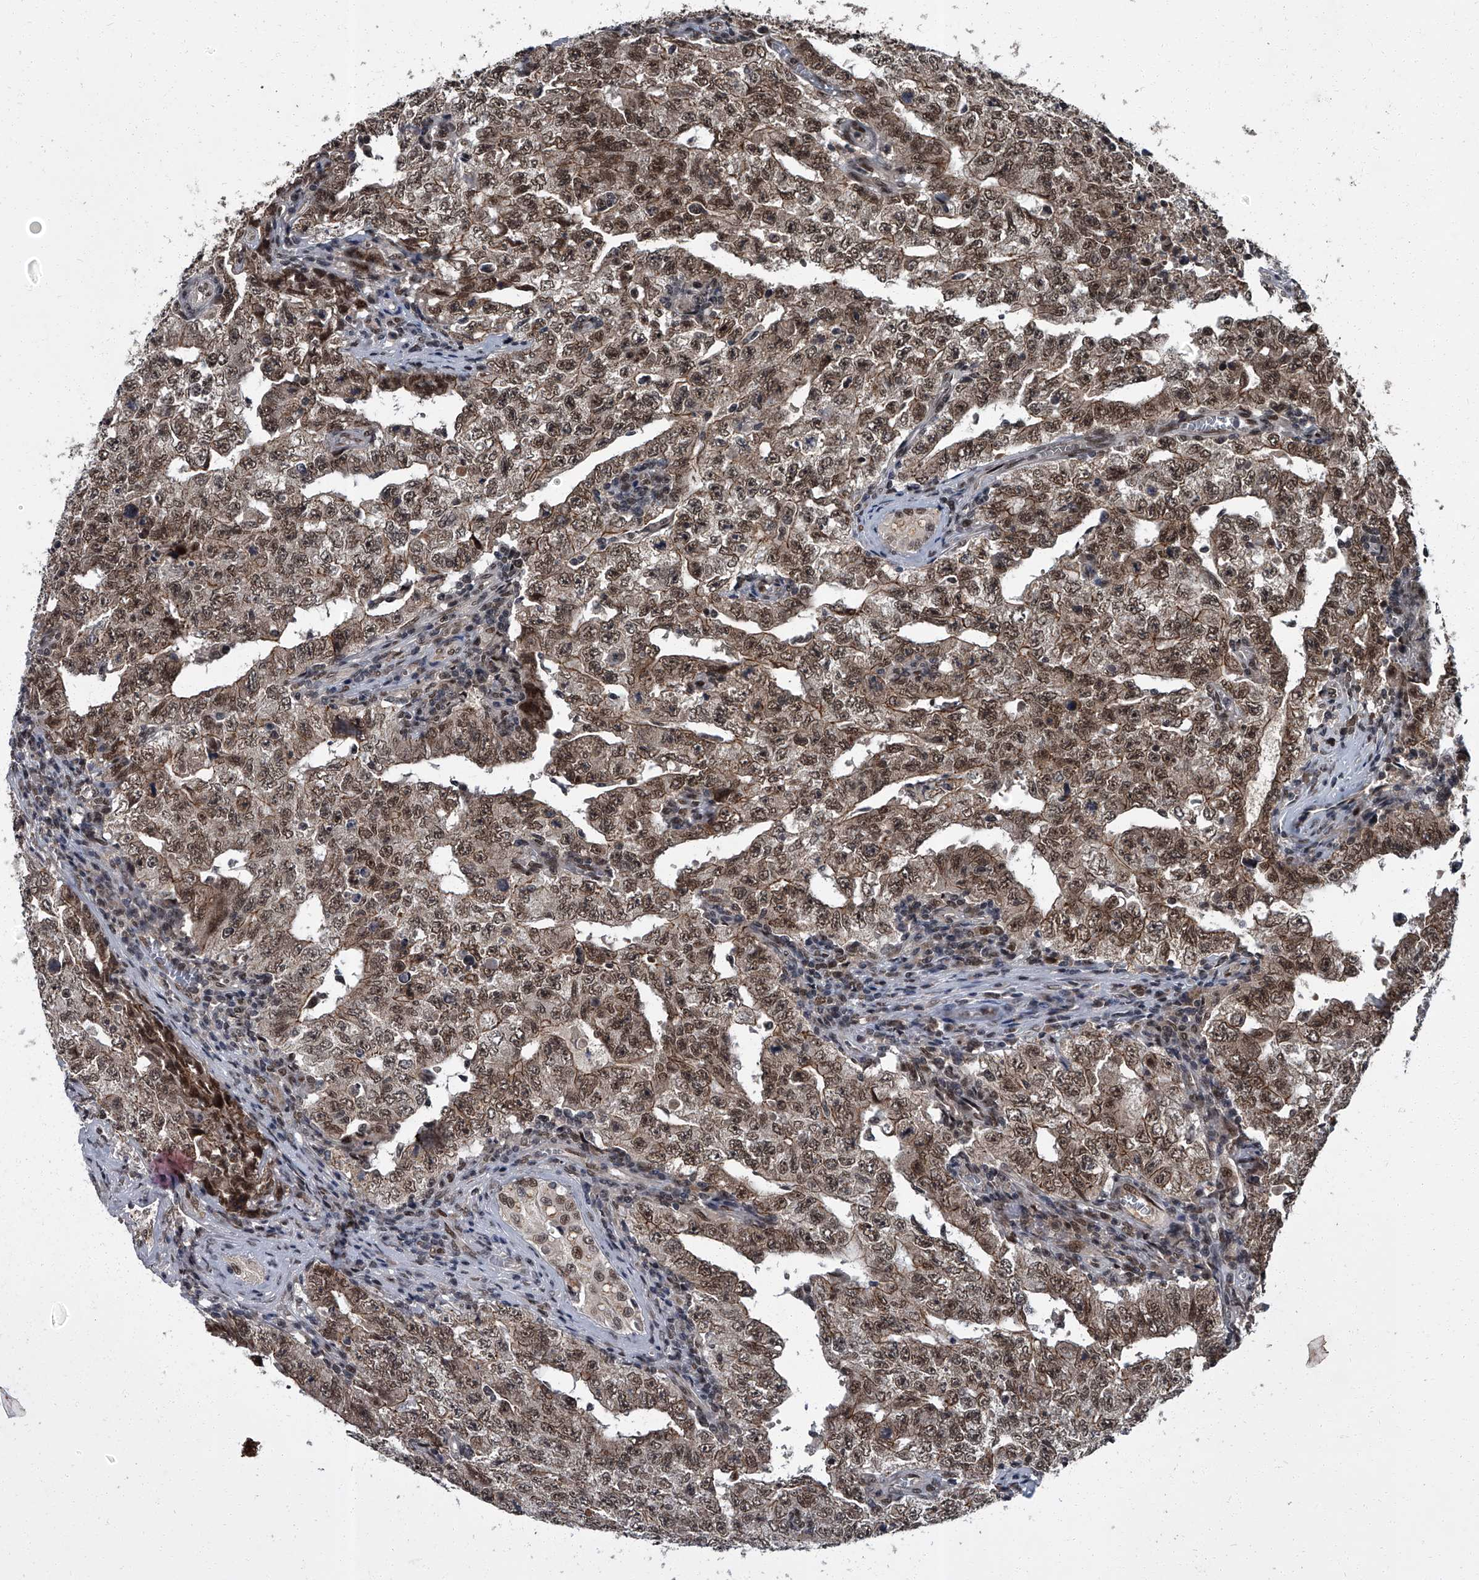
{"staining": {"intensity": "moderate", "quantity": ">75%", "location": "cytoplasmic/membranous,nuclear"}, "tissue": "testis cancer", "cell_type": "Tumor cells", "image_type": "cancer", "snomed": [{"axis": "morphology", "description": "Carcinoma, Embryonal, NOS"}, {"axis": "topography", "description": "Testis"}], "caption": "Human testis cancer stained with a protein marker demonstrates moderate staining in tumor cells.", "gene": "ZNF518B", "patient": {"sex": "male", "age": 26}}